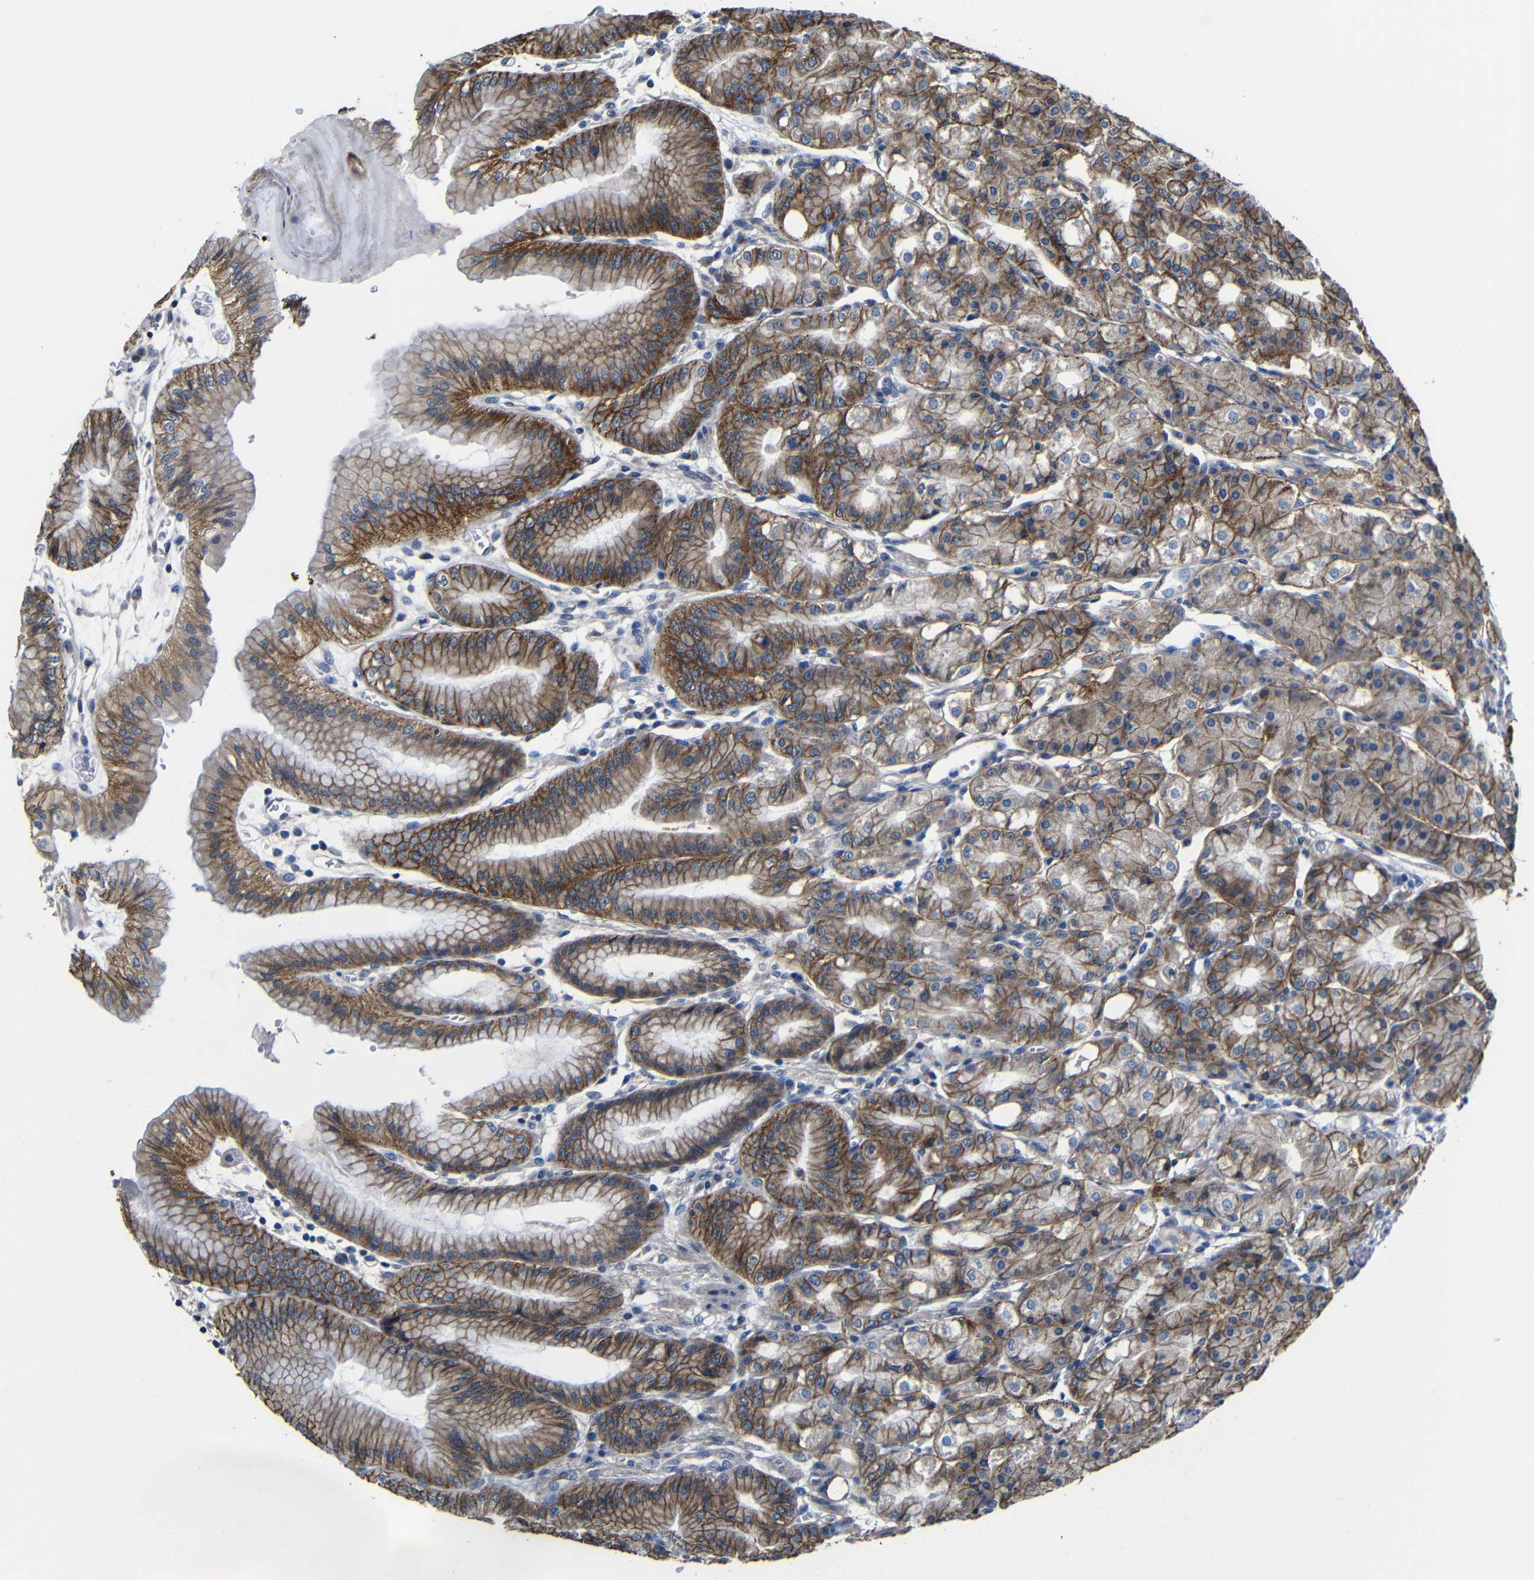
{"staining": {"intensity": "strong", "quantity": ">75%", "location": "cytoplasmic/membranous"}, "tissue": "stomach", "cell_type": "Glandular cells", "image_type": "normal", "snomed": [{"axis": "morphology", "description": "Normal tissue, NOS"}, {"axis": "topography", "description": "Stomach, lower"}], "caption": "Stomach stained with a brown dye exhibits strong cytoplasmic/membranous positive positivity in about >75% of glandular cells.", "gene": "ZNF90", "patient": {"sex": "male", "age": 71}}